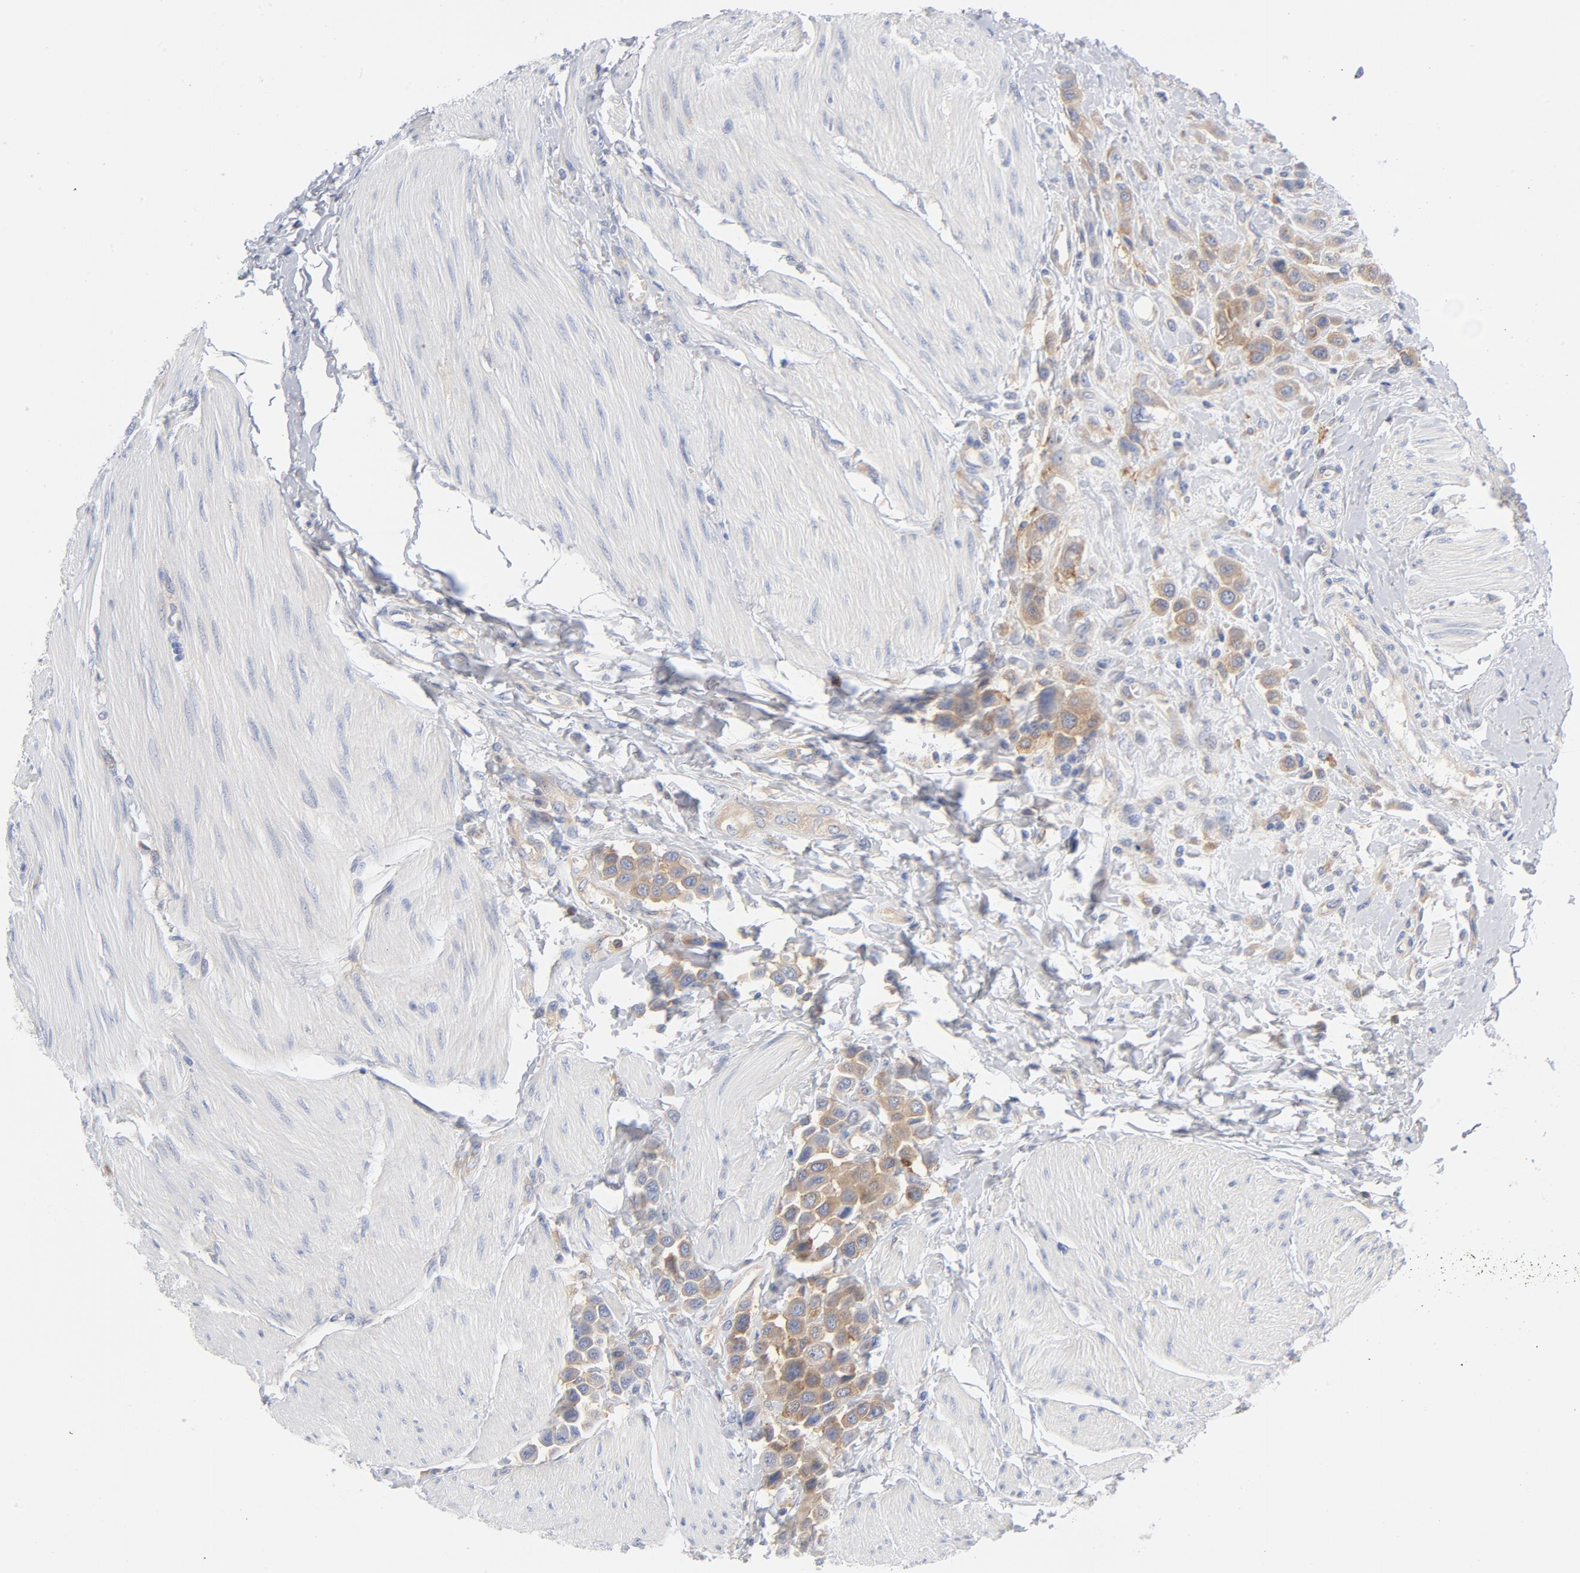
{"staining": {"intensity": "moderate", "quantity": "25%-75%", "location": "cytoplasmic/membranous"}, "tissue": "urothelial cancer", "cell_type": "Tumor cells", "image_type": "cancer", "snomed": [{"axis": "morphology", "description": "Urothelial carcinoma, High grade"}, {"axis": "topography", "description": "Urinary bladder"}], "caption": "This is a photomicrograph of immunohistochemistry (IHC) staining of high-grade urothelial carcinoma, which shows moderate expression in the cytoplasmic/membranous of tumor cells.", "gene": "CD86", "patient": {"sex": "male", "age": 50}}